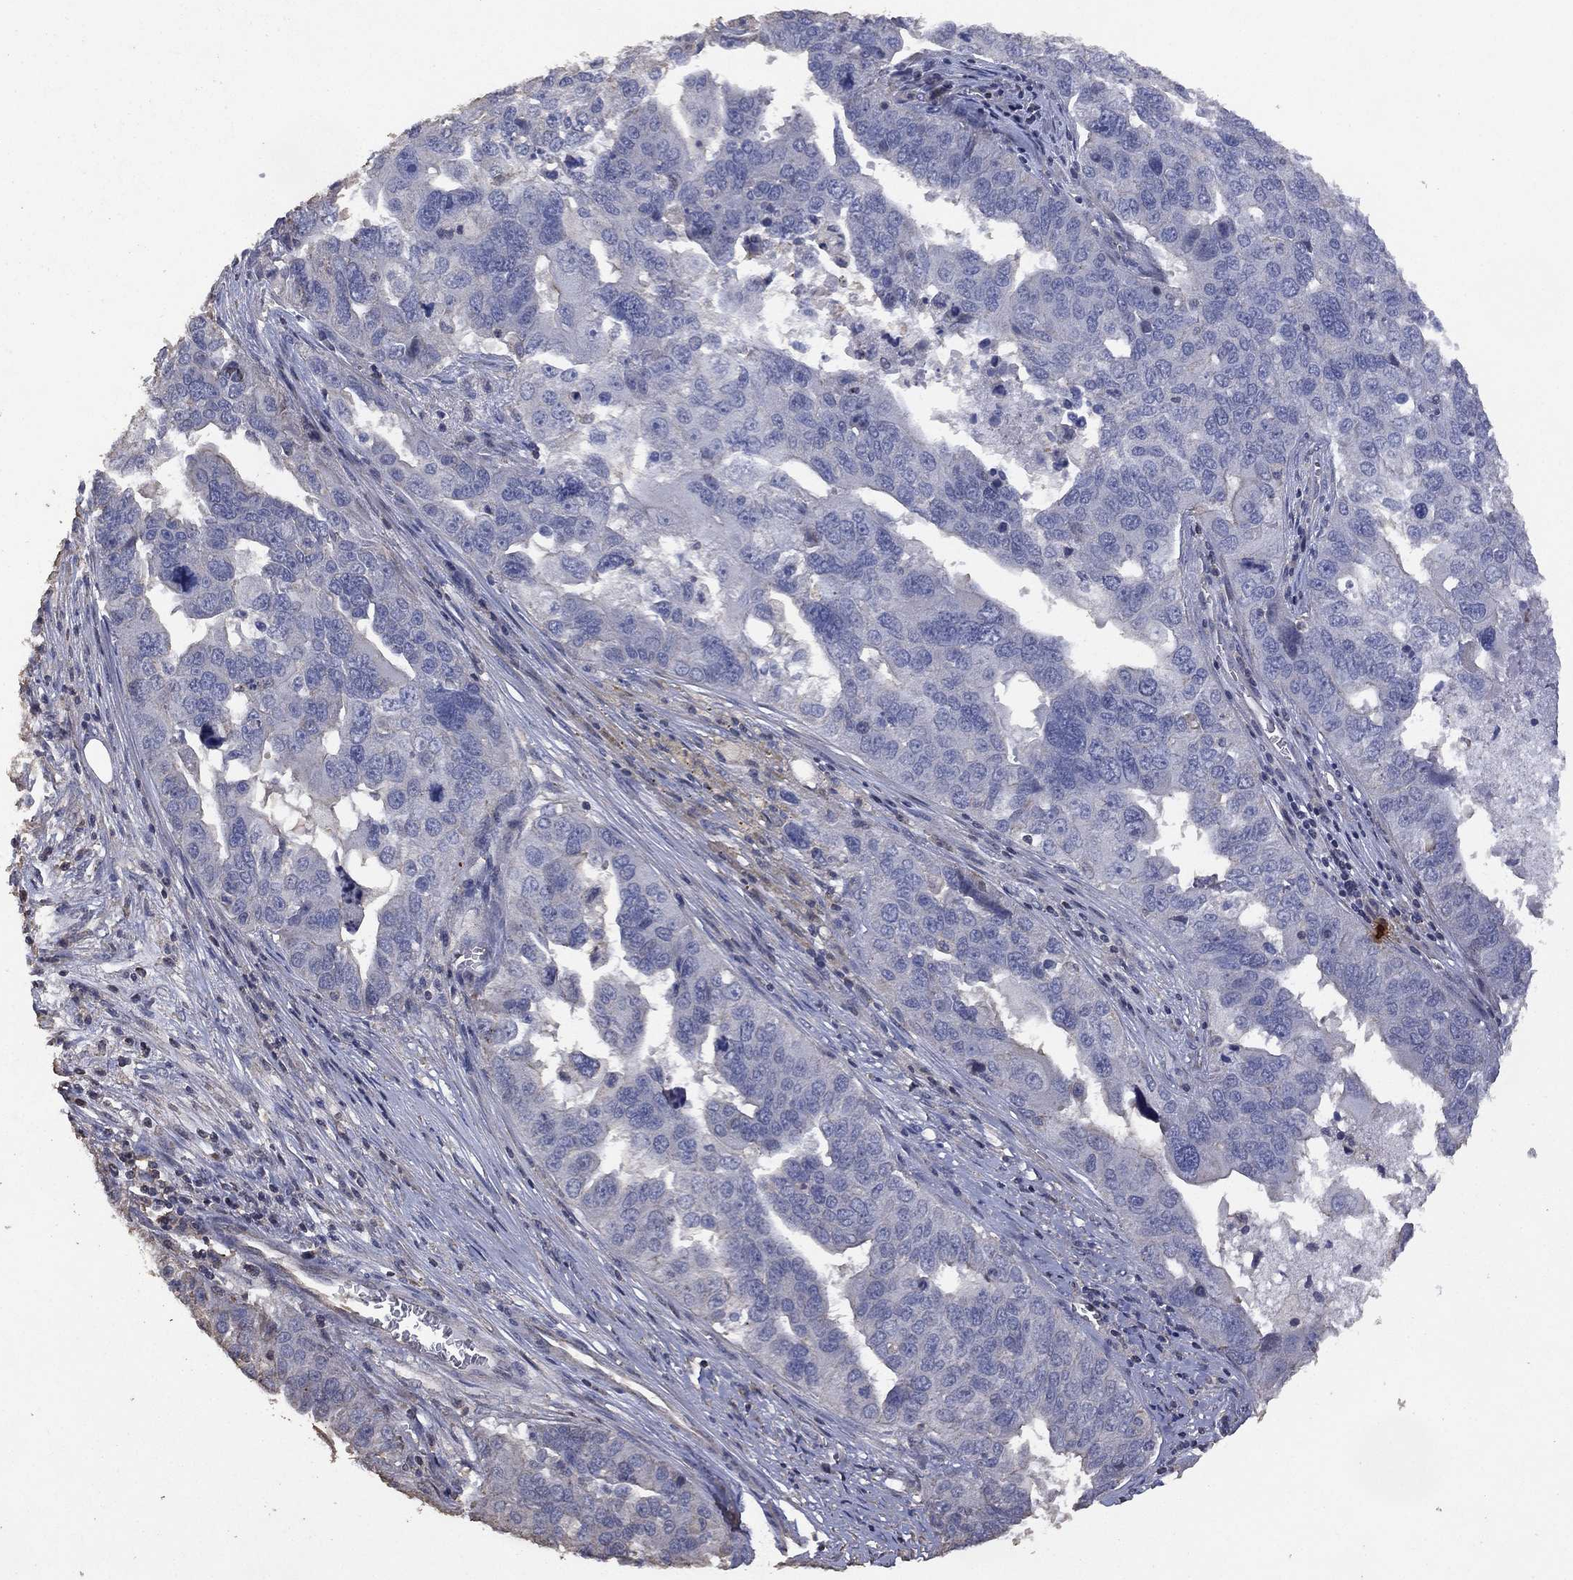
{"staining": {"intensity": "negative", "quantity": "none", "location": "none"}, "tissue": "ovarian cancer", "cell_type": "Tumor cells", "image_type": "cancer", "snomed": [{"axis": "morphology", "description": "Carcinoma, endometroid"}, {"axis": "topography", "description": "Soft tissue"}, {"axis": "topography", "description": "Ovary"}], "caption": "High magnification brightfield microscopy of endometroid carcinoma (ovarian) stained with DAB (brown) and counterstained with hematoxylin (blue): tumor cells show no significant expression. (Brightfield microscopy of DAB (3,3'-diaminobenzidine) IHC at high magnification).", "gene": "ADPRHL1", "patient": {"sex": "female", "age": 52}}